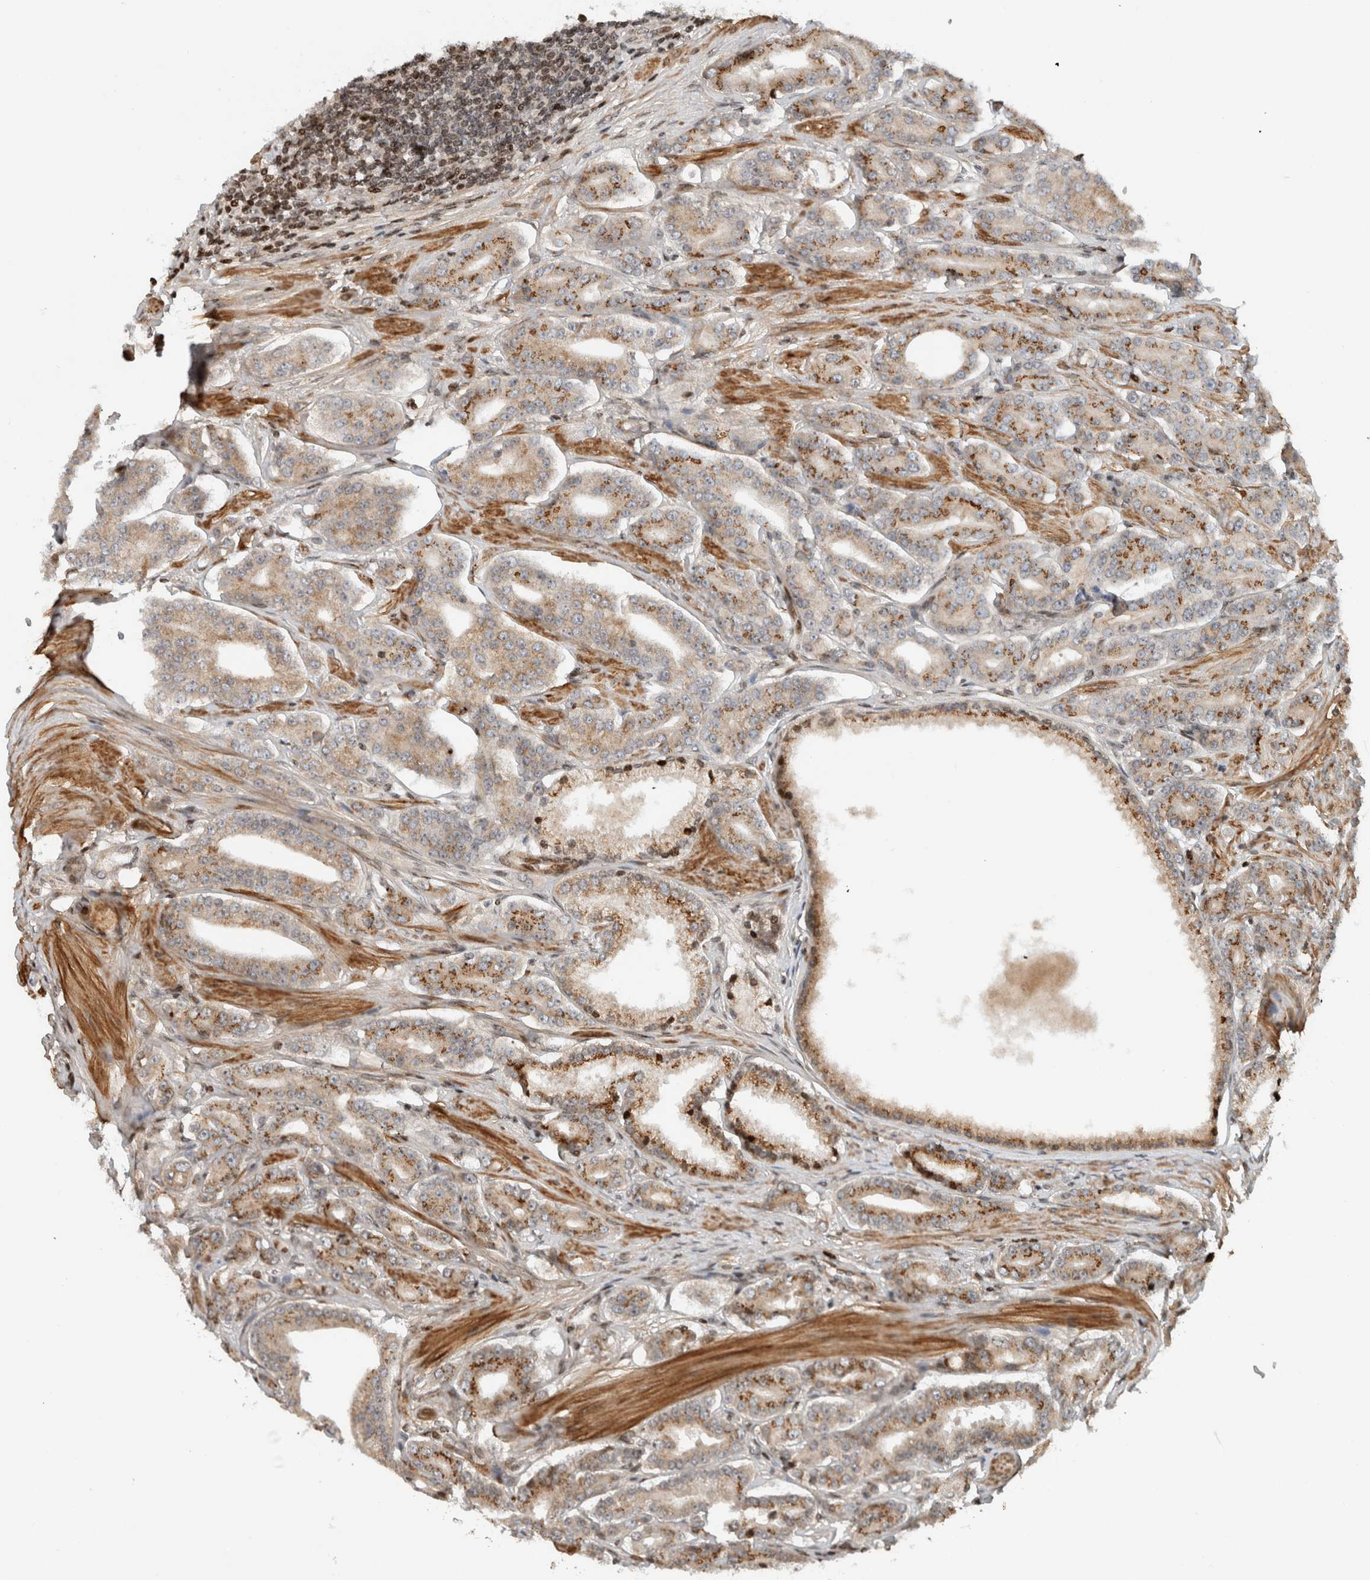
{"staining": {"intensity": "moderate", "quantity": ">75%", "location": "cytoplasmic/membranous"}, "tissue": "prostate cancer", "cell_type": "Tumor cells", "image_type": "cancer", "snomed": [{"axis": "morphology", "description": "Adenocarcinoma, High grade"}, {"axis": "topography", "description": "Prostate"}], "caption": "Human high-grade adenocarcinoma (prostate) stained for a protein (brown) demonstrates moderate cytoplasmic/membranous positive expression in approximately >75% of tumor cells.", "gene": "GINS4", "patient": {"sex": "male", "age": 71}}